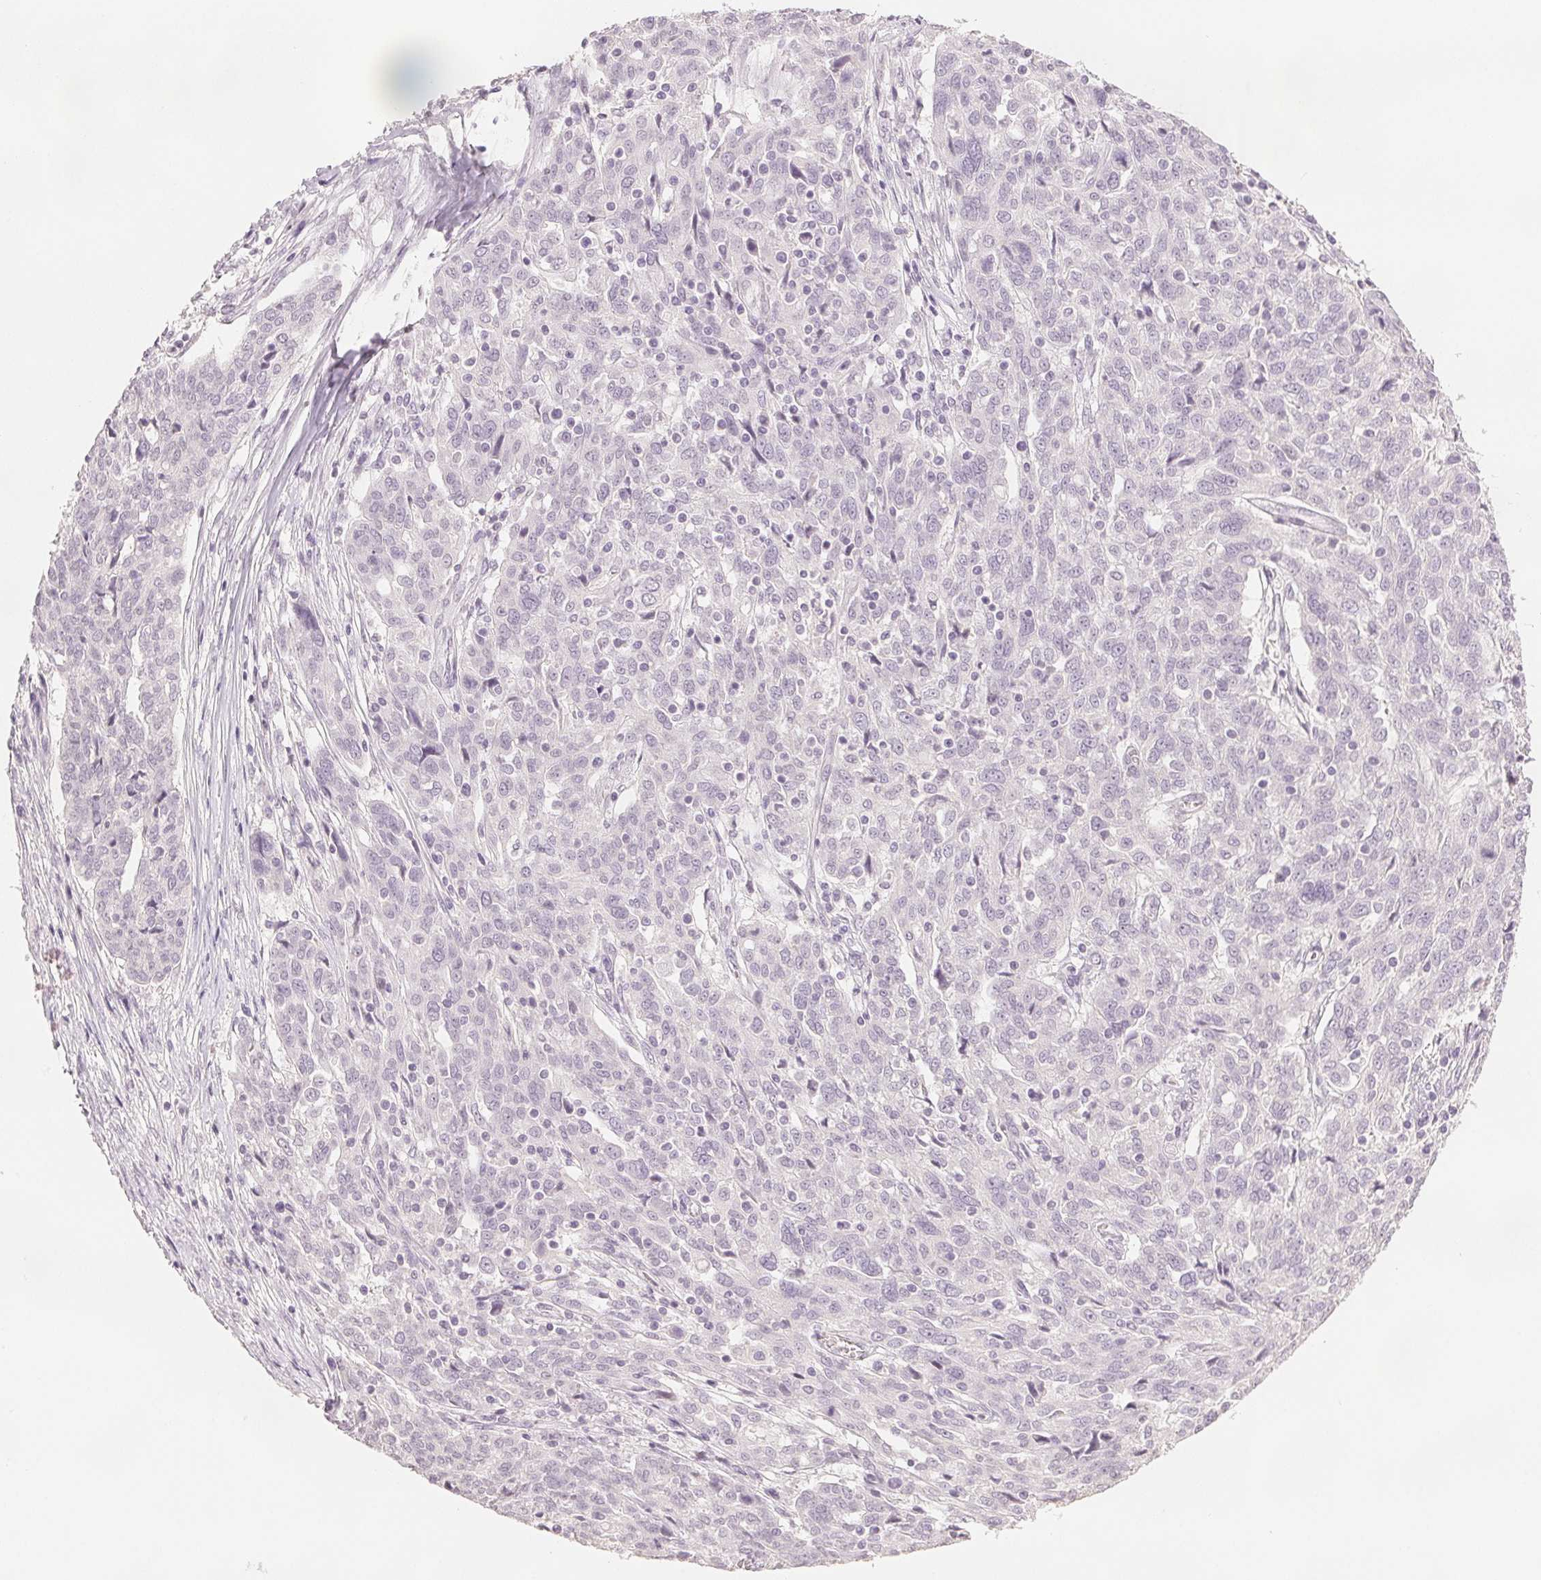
{"staining": {"intensity": "negative", "quantity": "none", "location": "none"}, "tissue": "ovarian cancer", "cell_type": "Tumor cells", "image_type": "cancer", "snomed": [{"axis": "morphology", "description": "Cystadenocarcinoma, serous, NOS"}, {"axis": "topography", "description": "Ovary"}], "caption": "Immunohistochemistry (IHC) photomicrograph of human serous cystadenocarcinoma (ovarian) stained for a protein (brown), which displays no staining in tumor cells.", "gene": "SCGN", "patient": {"sex": "female", "age": 67}}